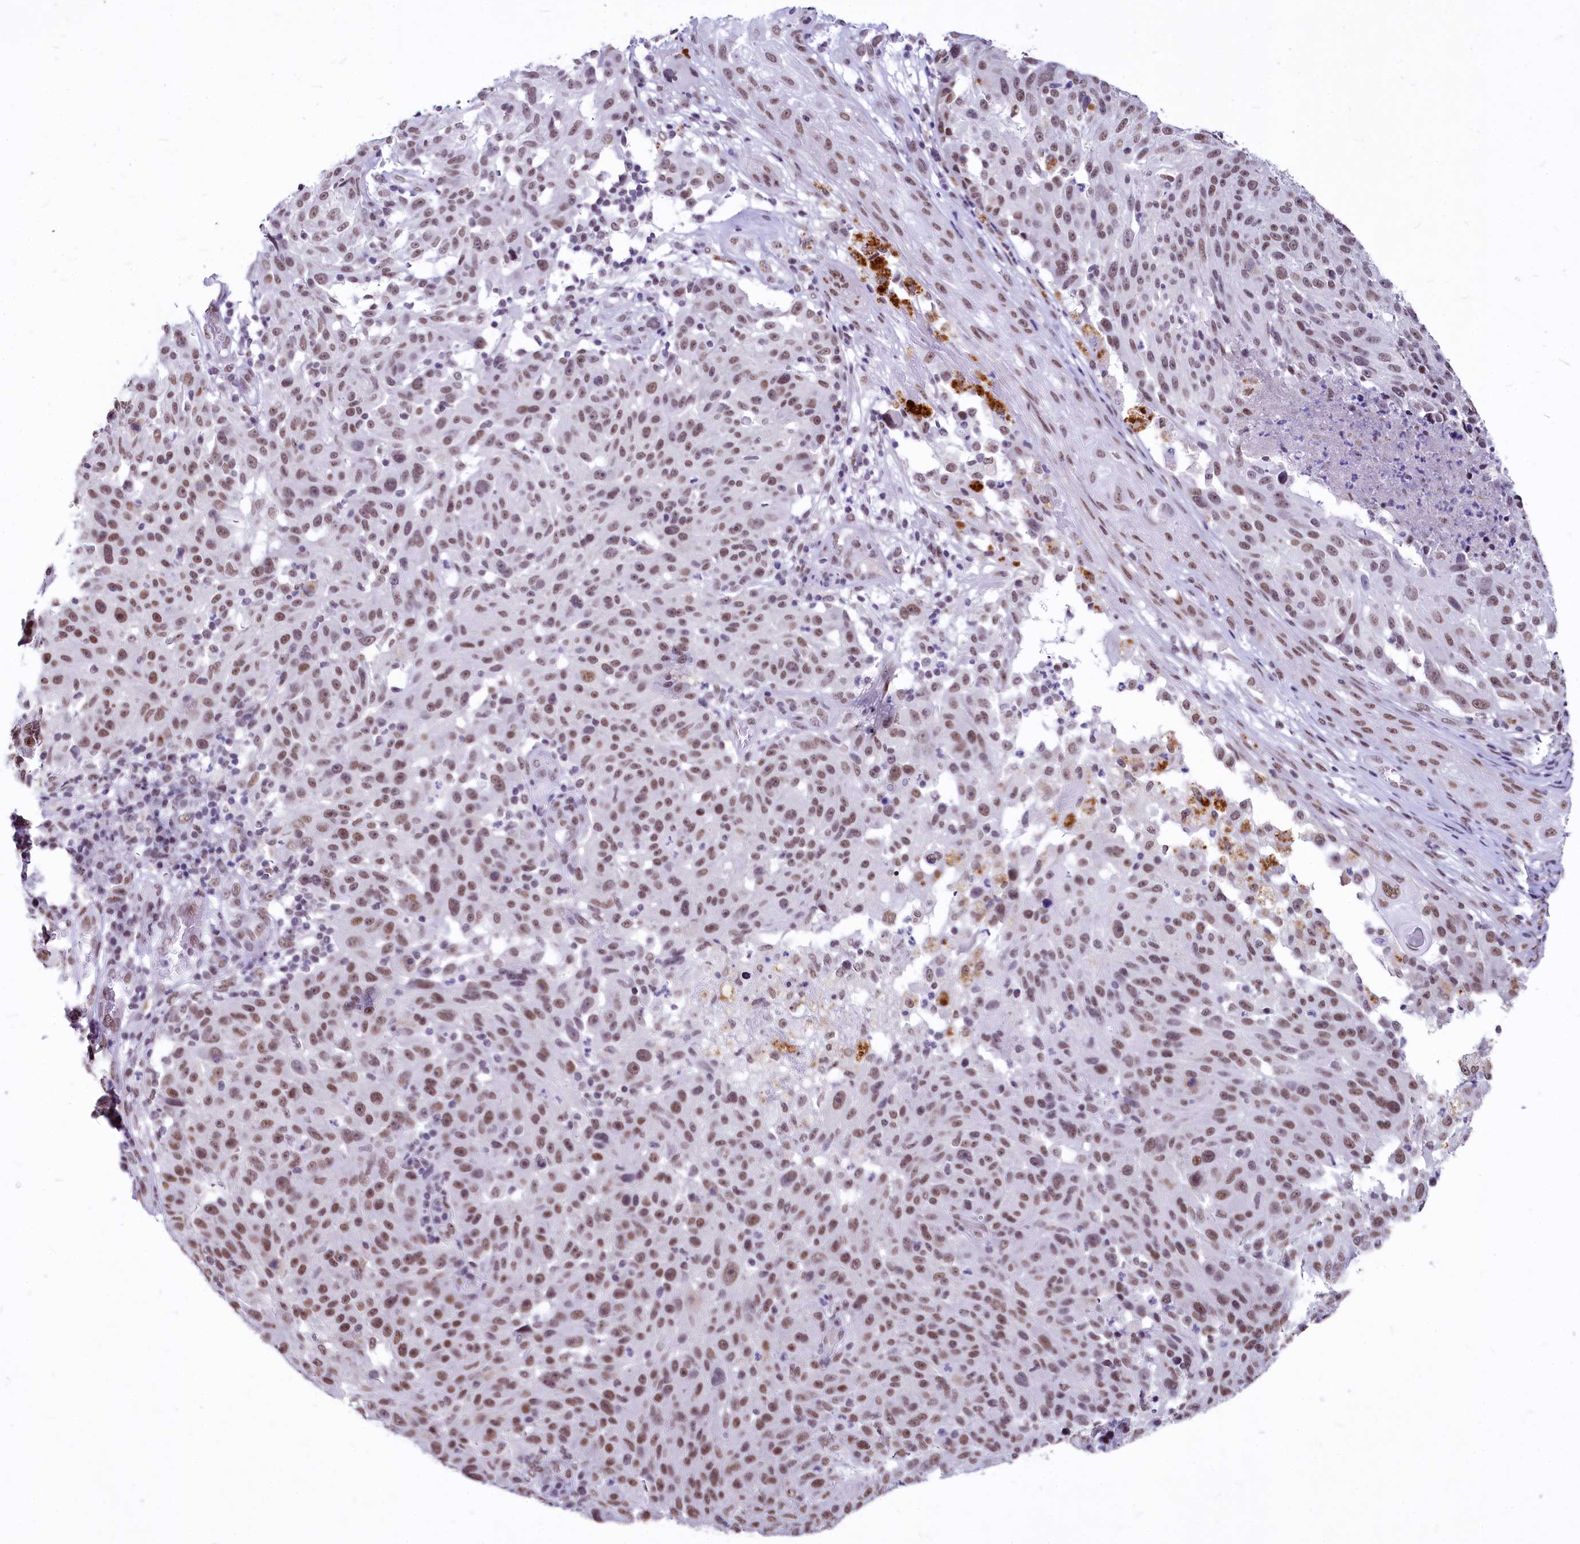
{"staining": {"intensity": "moderate", "quantity": ">75%", "location": "nuclear"}, "tissue": "melanoma", "cell_type": "Tumor cells", "image_type": "cancer", "snomed": [{"axis": "morphology", "description": "Malignant melanoma, NOS"}, {"axis": "topography", "description": "Skin"}], "caption": "High-power microscopy captured an immunohistochemistry histopathology image of malignant melanoma, revealing moderate nuclear staining in approximately >75% of tumor cells.", "gene": "PARPBP", "patient": {"sex": "male", "age": 53}}